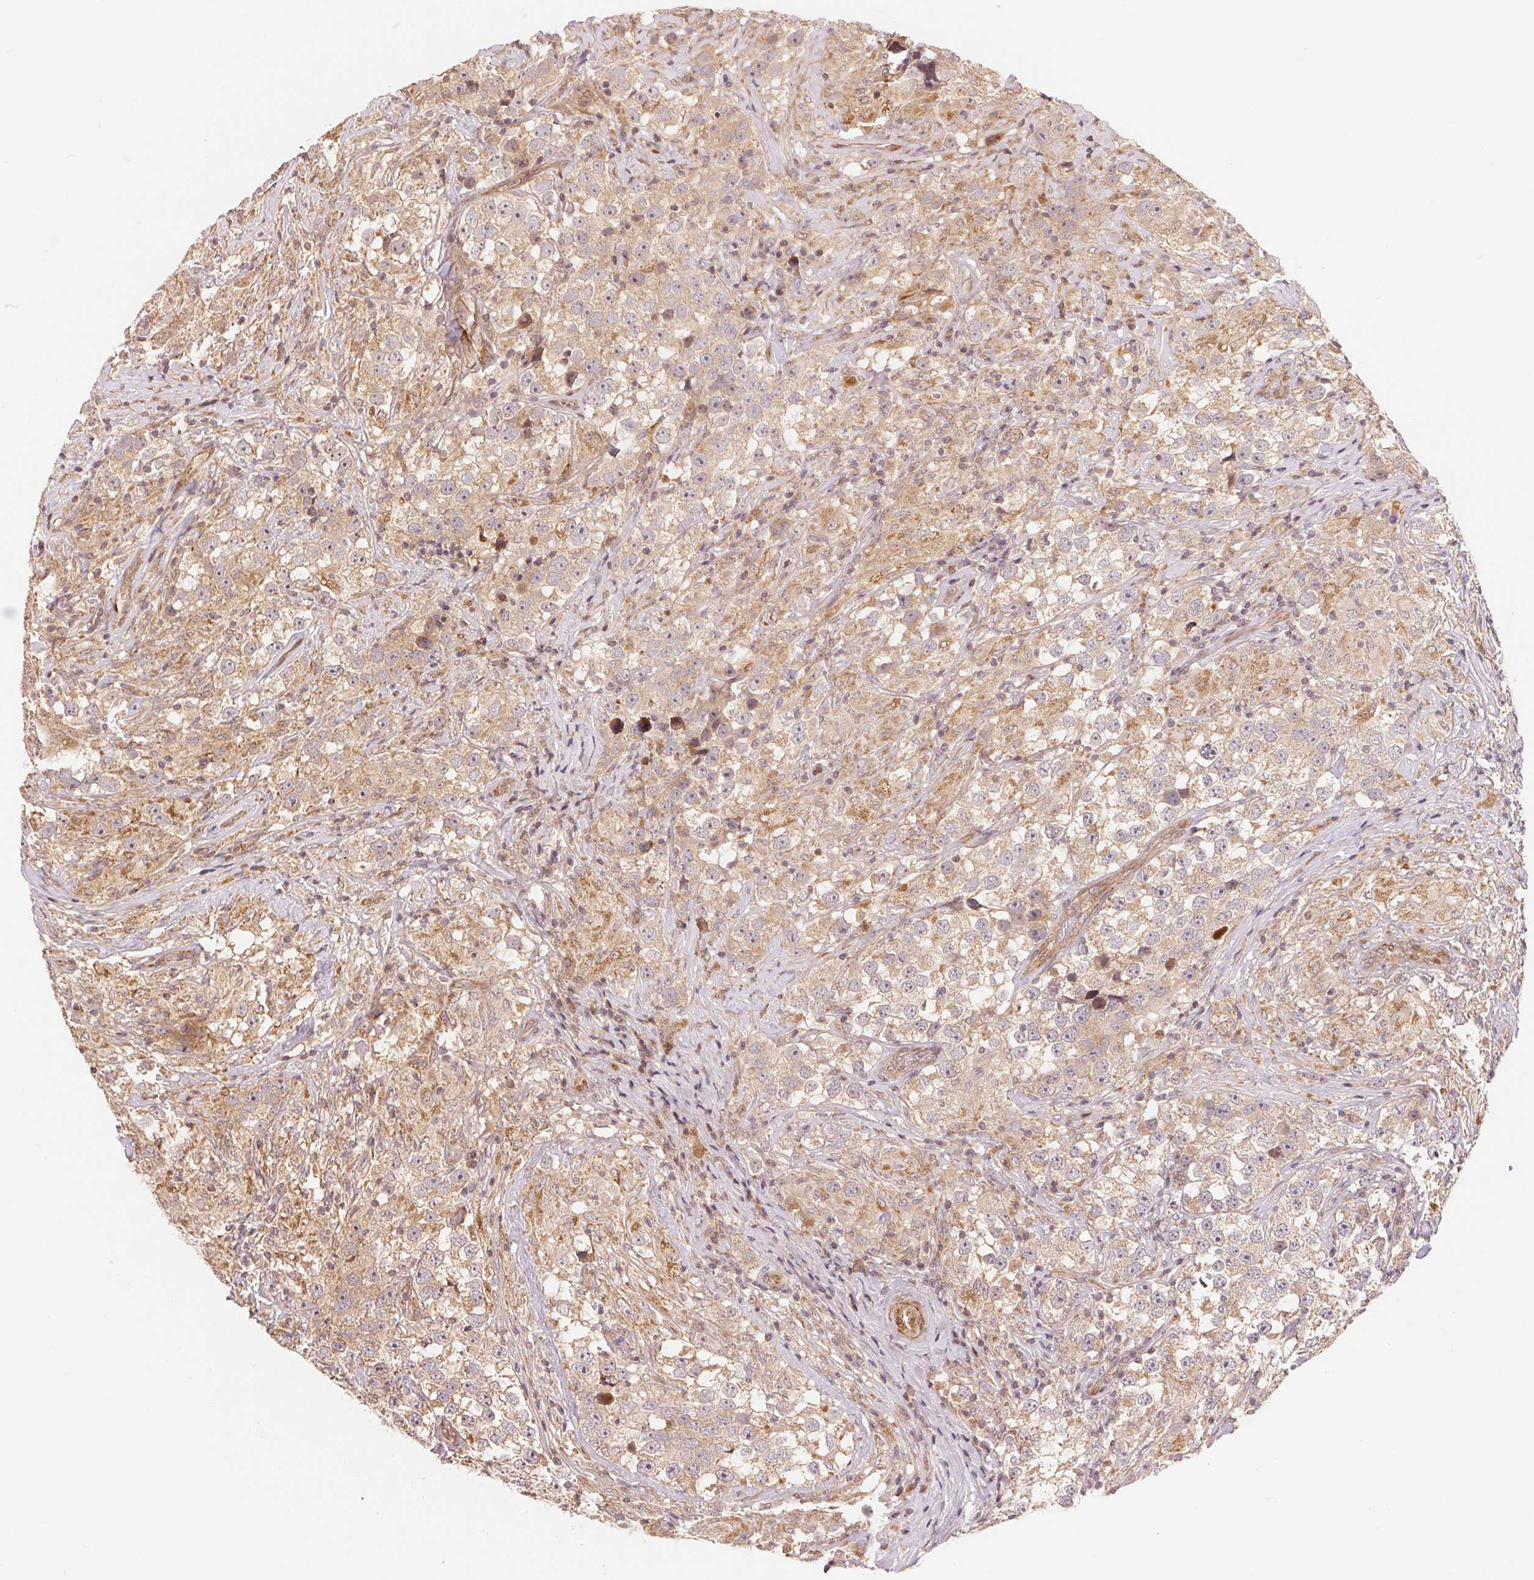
{"staining": {"intensity": "weak", "quantity": ">75%", "location": "cytoplasmic/membranous"}, "tissue": "testis cancer", "cell_type": "Tumor cells", "image_type": "cancer", "snomed": [{"axis": "morphology", "description": "Seminoma, NOS"}, {"axis": "topography", "description": "Testis"}], "caption": "Protein expression analysis of testis cancer (seminoma) exhibits weak cytoplasmic/membranous positivity in about >75% of tumor cells. The staining was performed using DAB (3,3'-diaminobenzidine), with brown indicating positive protein expression. Nuclei are stained blue with hematoxylin.", "gene": "TNIP2", "patient": {"sex": "male", "age": 46}}